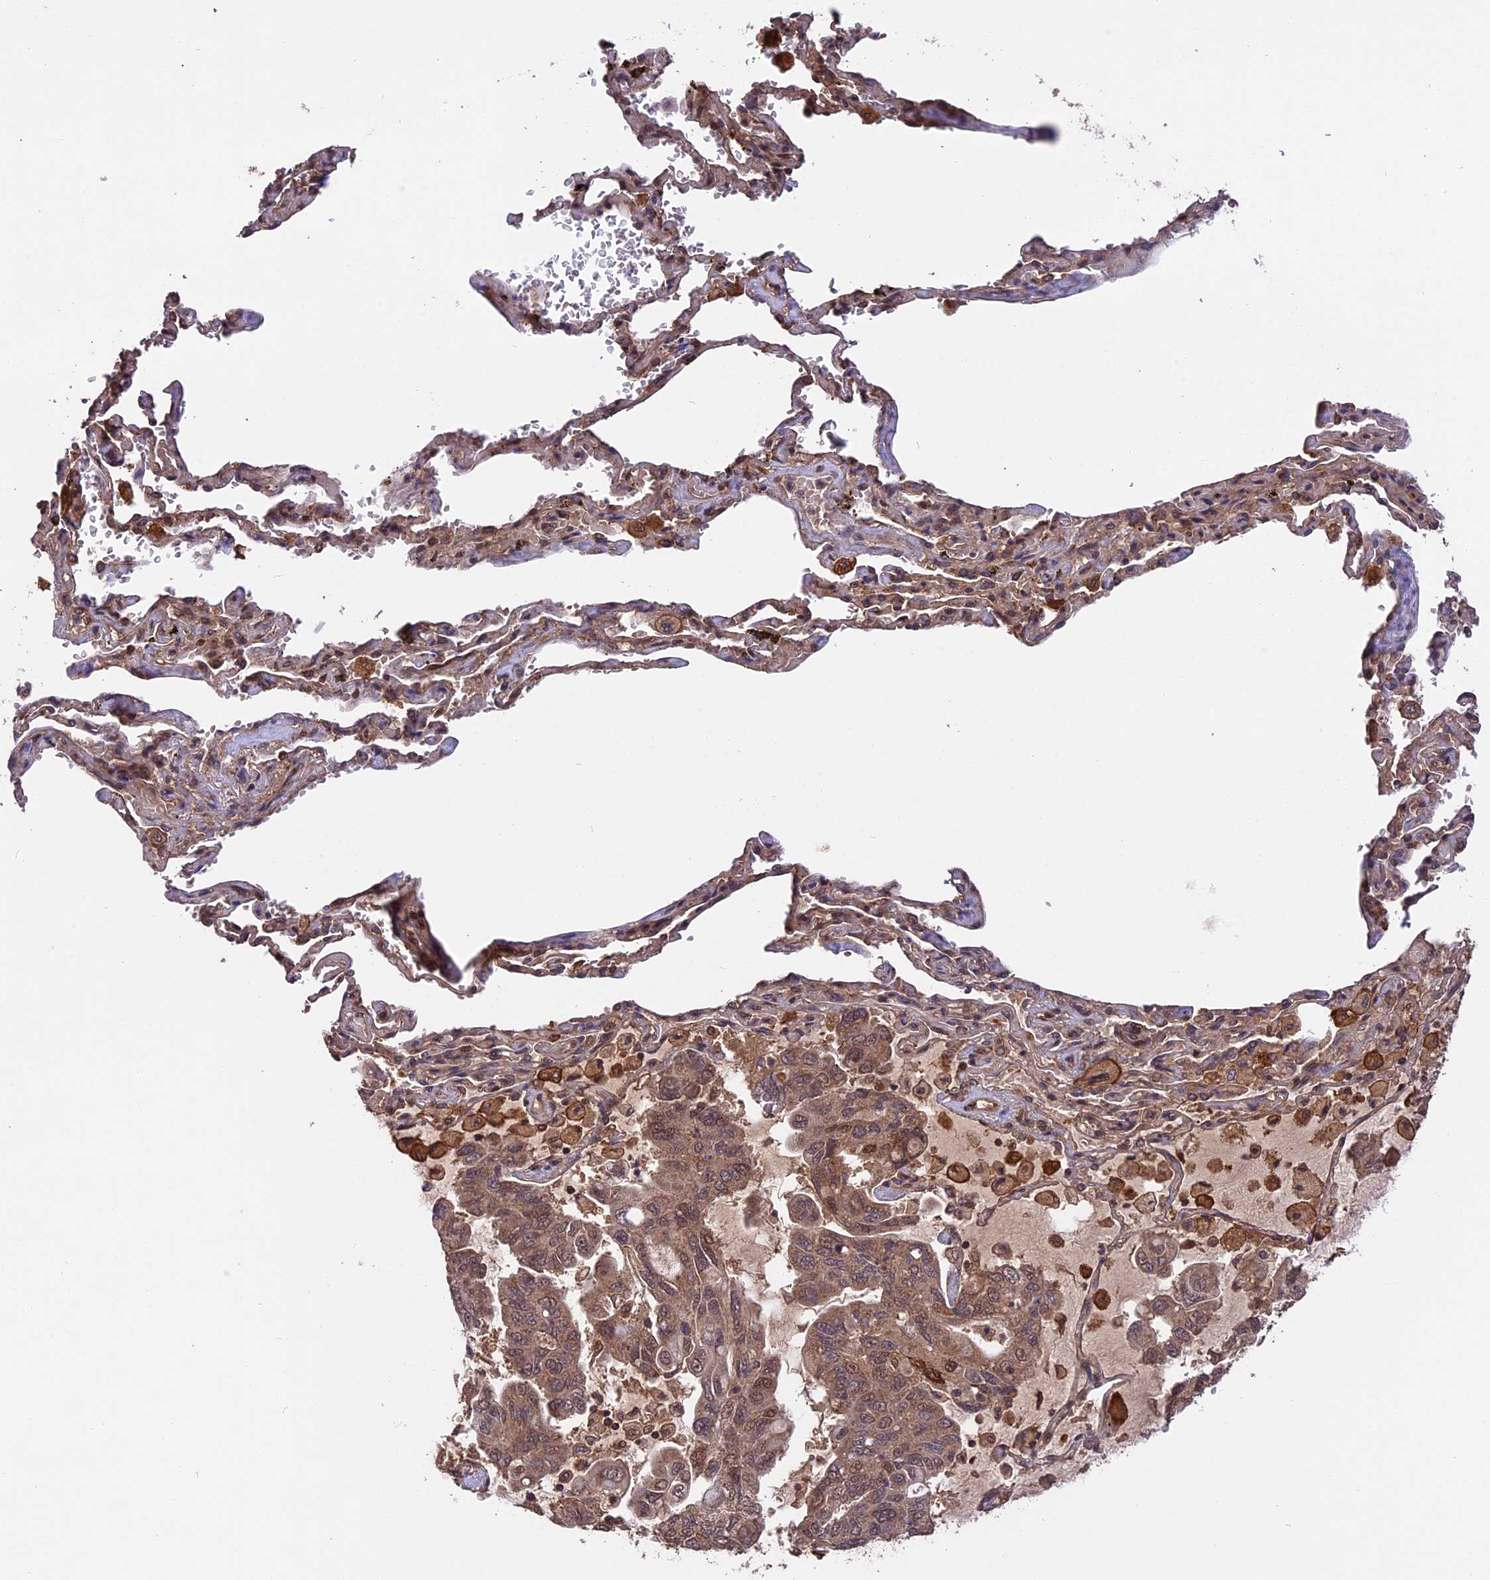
{"staining": {"intensity": "strong", "quantity": ">75%", "location": "cytoplasmic/membranous,nuclear"}, "tissue": "lung cancer", "cell_type": "Tumor cells", "image_type": "cancer", "snomed": [{"axis": "morphology", "description": "Adenocarcinoma, NOS"}, {"axis": "topography", "description": "Lung"}], "caption": "A high-resolution micrograph shows immunohistochemistry (IHC) staining of adenocarcinoma (lung), which demonstrates strong cytoplasmic/membranous and nuclear expression in approximately >75% of tumor cells.", "gene": "ESCO1", "patient": {"sex": "male", "age": 64}}